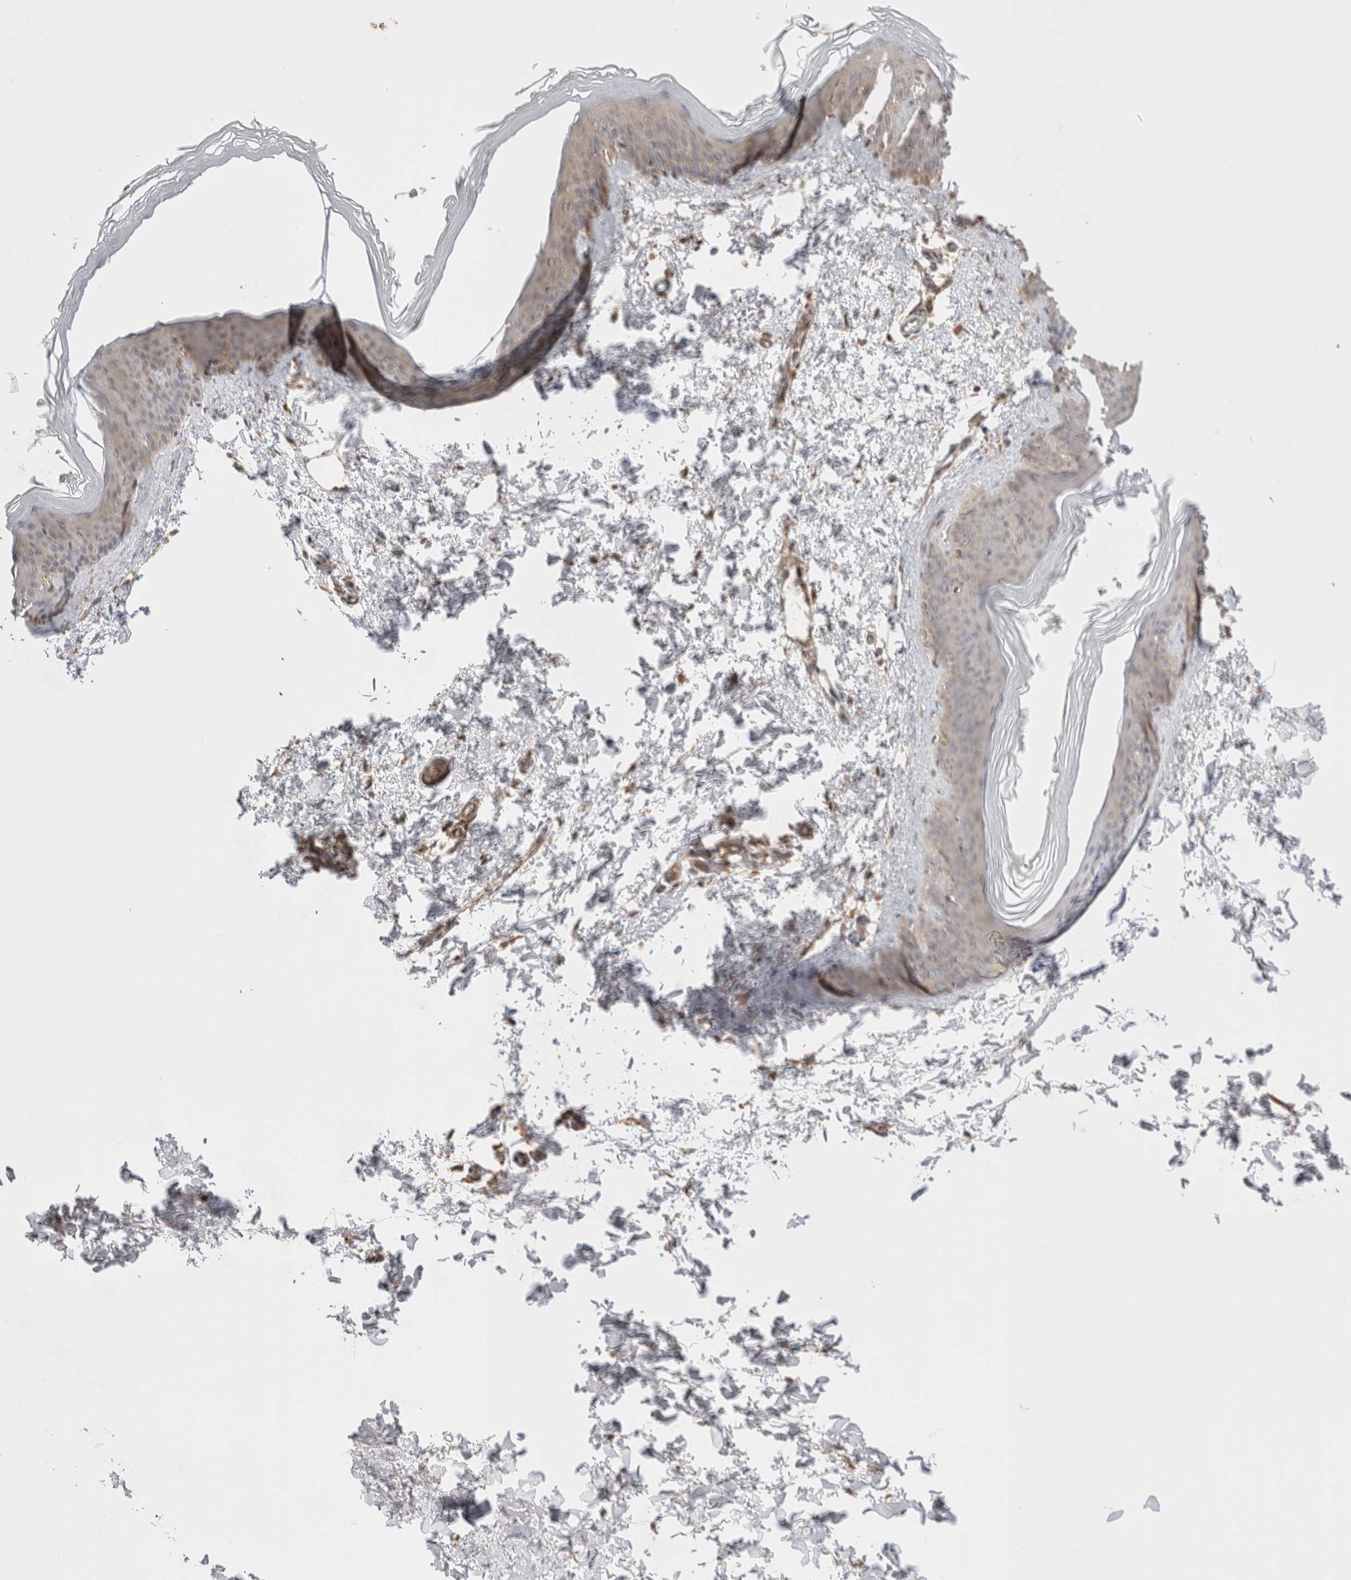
{"staining": {"intensity": "negative", "quantity": "none", "location": "none"}, "tissue": "skin", "cell_type": "Fibroblasts", "image_type": "normal", "snomed": [{"axis": "morphology", "description": "Normal tissue, NOS"}, {"axis": "topography", "description": "Skin"}], "caption": "Fibroblasts show no significant expression in unremarkable skin. (DAB (3,3'-diaminobenzidine) immunohistochemistry (IHC) visualized using brightfield microscopy, high magnification).", "gene": "VPS28", "patient": {"sex": "female", "age": 27}}